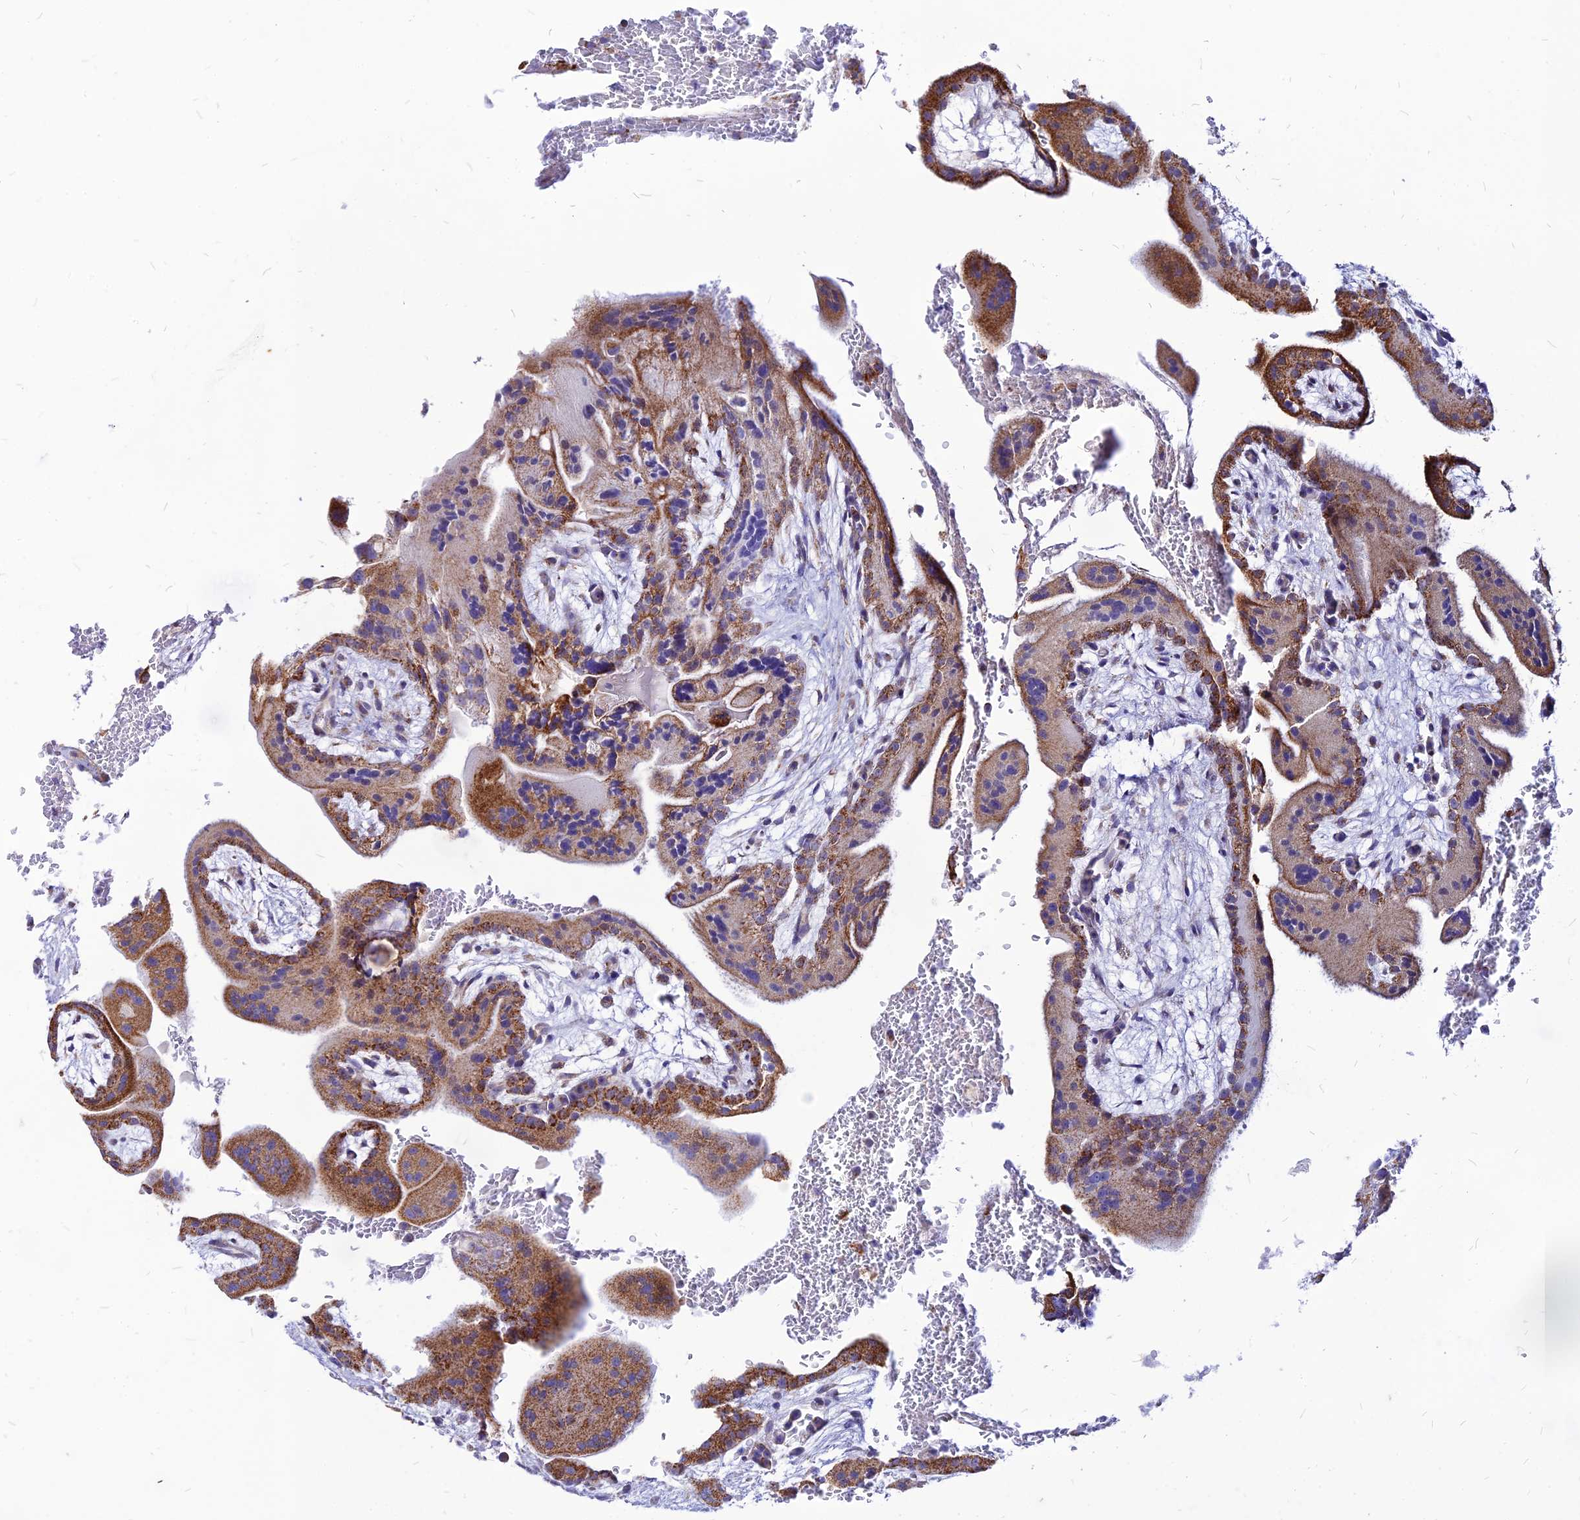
{"staining": {"intensity": "strong", "quantity": ">75%", "location": "cytoplasmic/membranous"}, "tissue": "placenta", "cell_type": "Decidual cells", "image_type": "normal", "snomed": [{"axis": "morphology", "description": "Normal tissue, NOS"}, {"axis": "topography", "description": "Placenta"}], "caption": "Immunohistochemistry (IHC) histopathology image of benign placenta: placenta stained using IHC reveals high levels of strong protein expression localized specifically in the cytoplasmic/membranous of decidual cells, appearing as a cytoplasmic/membranous brown color.", "gene": "ECI1", "patient": {"sex": "female", "age": 35}}